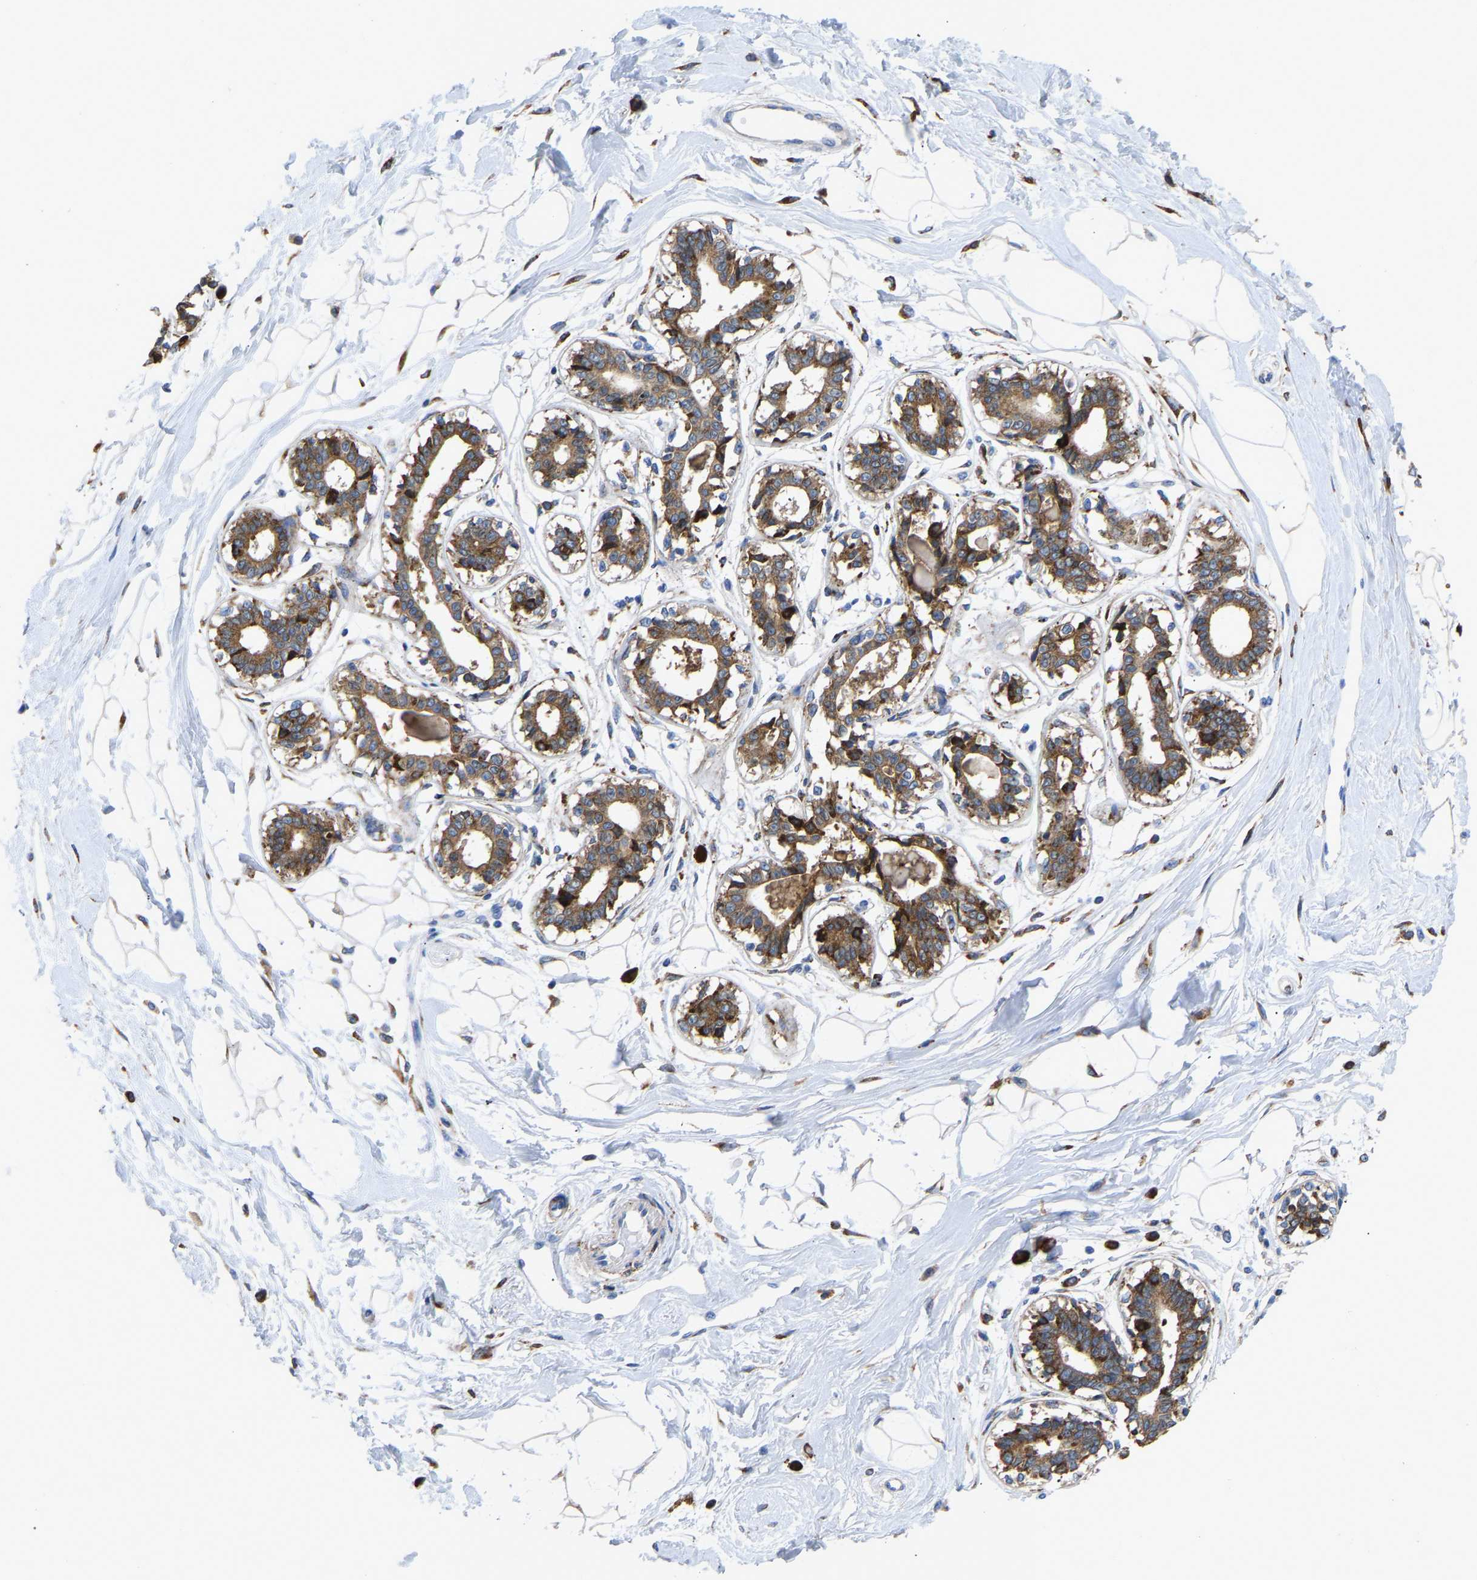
{"staining": {"intensity": "negative", "quantity": "none", "location": "none"}, "tissue": "breast", "cell_type": "Adipocytes", "image_type": "normal", "snomed": [{"axis": "morphology", "description": "Normal tissue, NOS"}, {"axis": "topography", "description": "Breast"}], "caption": "Protein analysis of benign breast shows no significant expression in adipocytes. (DAB immunohistochemistry (IHC) visualized using brightfield microscopy, high magnification).", "gene": "P4HB", "patient": {"sex": "female", "age": 45}}